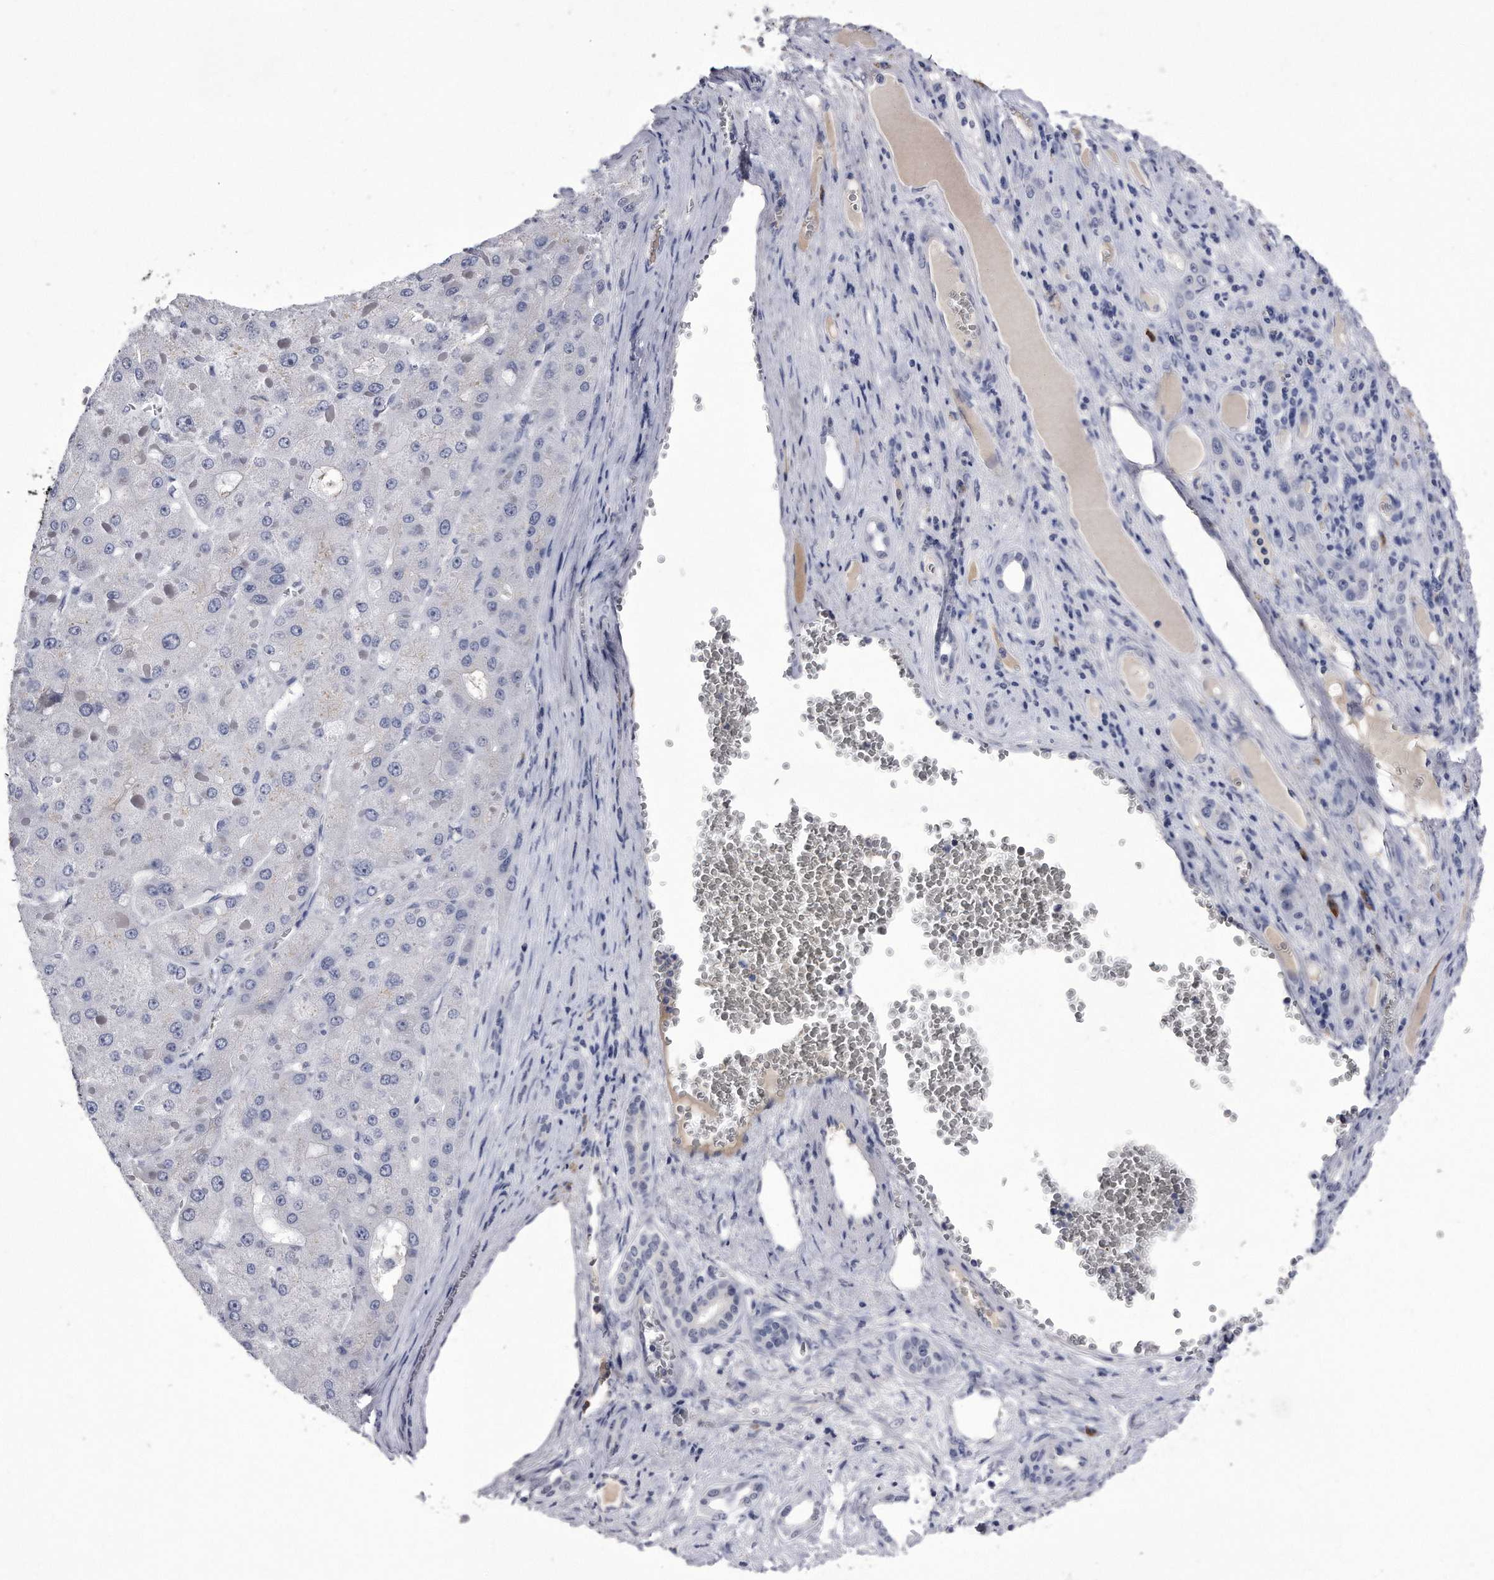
{"staining": {"intensity": "negative", "quantity": "none", "location": "none"}, "tissue": "liver cancer", "cell_type": "Tumor cells", "image_type": "cancer", "snomed": [{"axis": "morphology", "description": "Carcinoma, Hepatocellular, NOS"}, {"axis": "topography", "description": "Liver"}], "caption": "An image of hepatocellular carcinoma (liver) stained for a protein demonstrates no brown staining in tumor cells.", "gene": "KCTD8", "patient": {"sex": "female", "age": 73}}